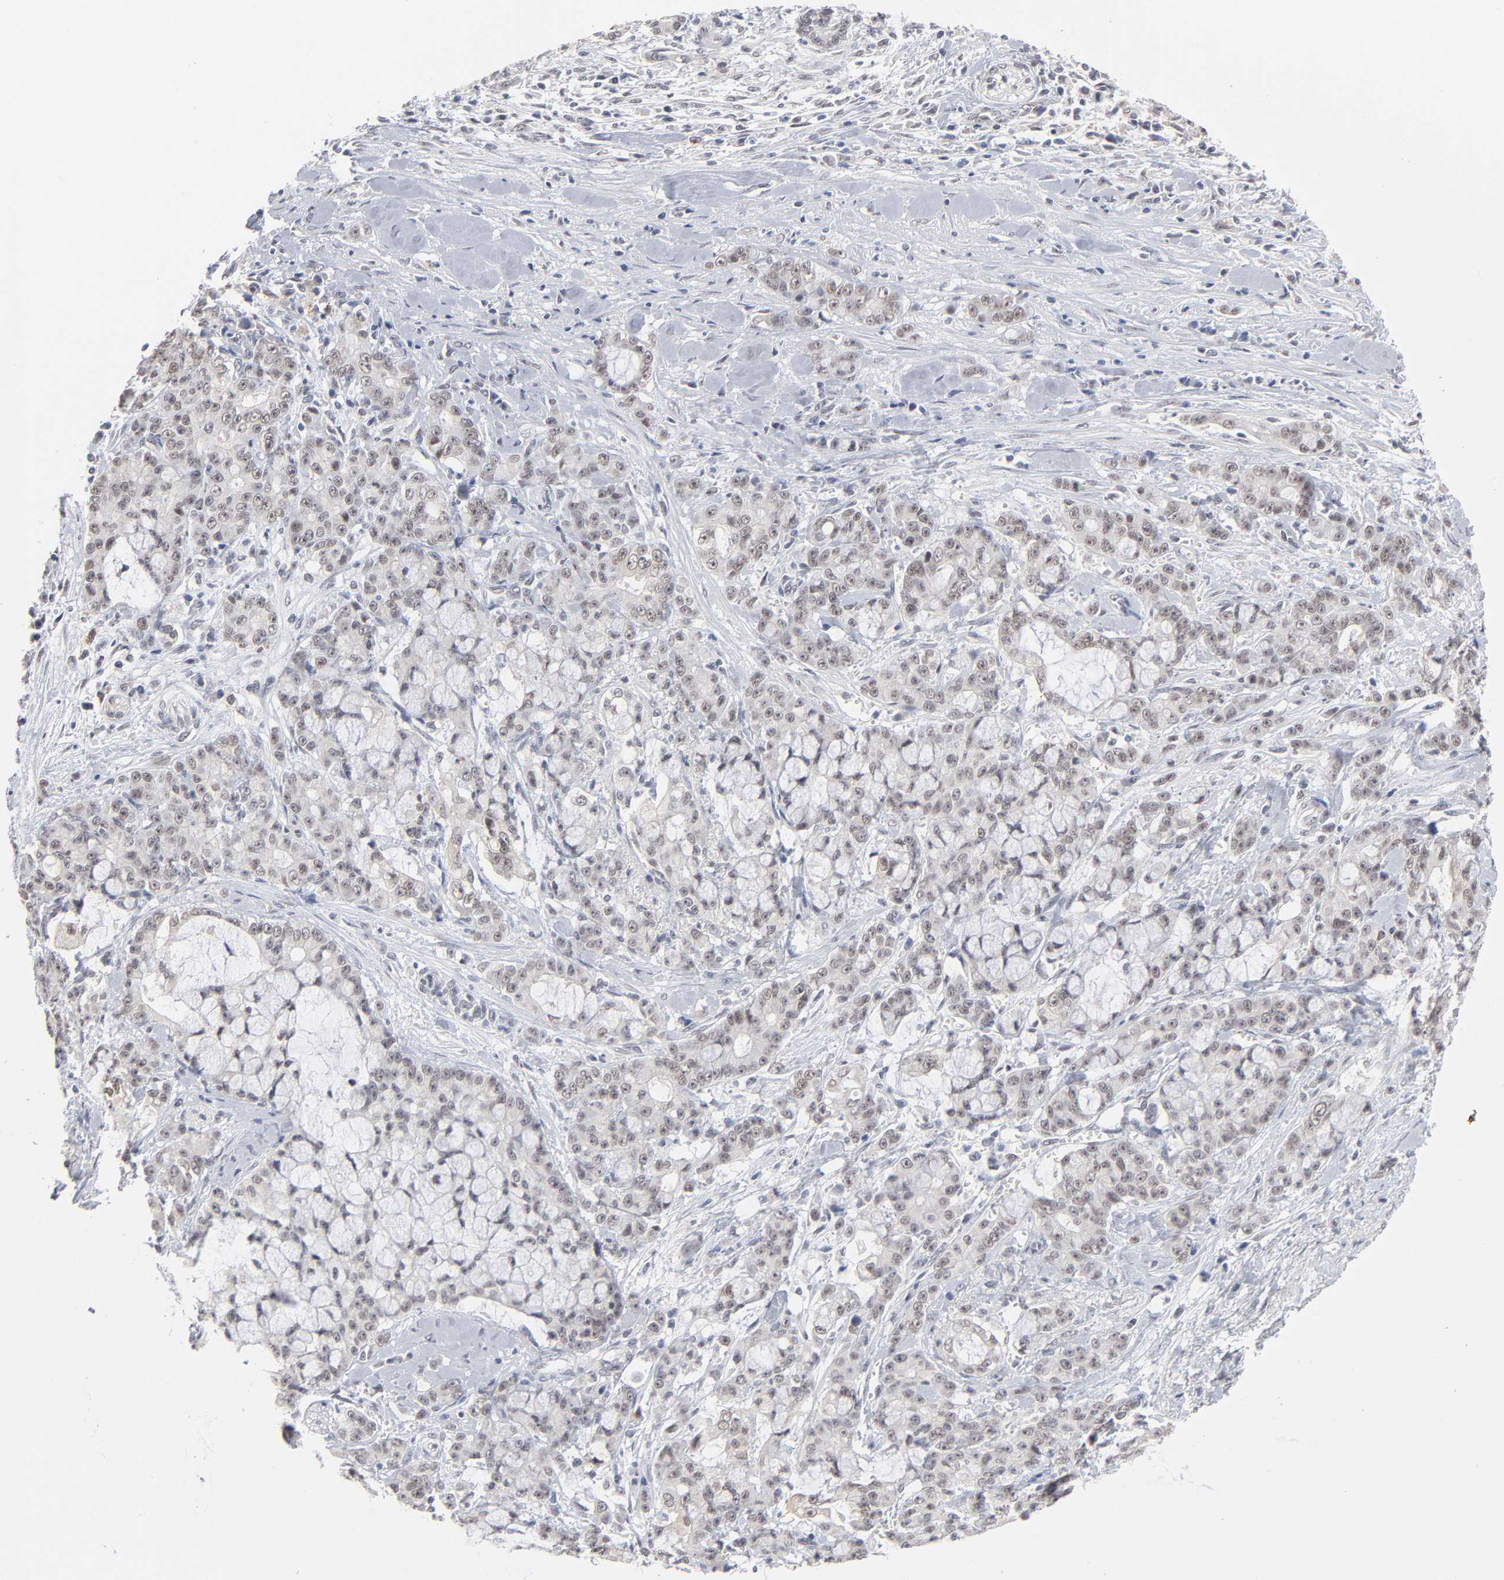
{"staining": {"intensity": "negative", "quantity": "none", "location": "none"}, "tissue": "pancreatic cancer", "cell_type": "Tumor cells", "image_type": "cancer", "snomed": [{"axis": "morphology", "description": "Adenocarcinoma, NOS"}, {"axis": "topography", "description": "Pancreas"}], "caption": "Human pancreatic cancer stained for a protein using IHC exhibits no expression in tumor cells.", "gene": "MBIP", "patient": {"sex": "female", "age": 73}}